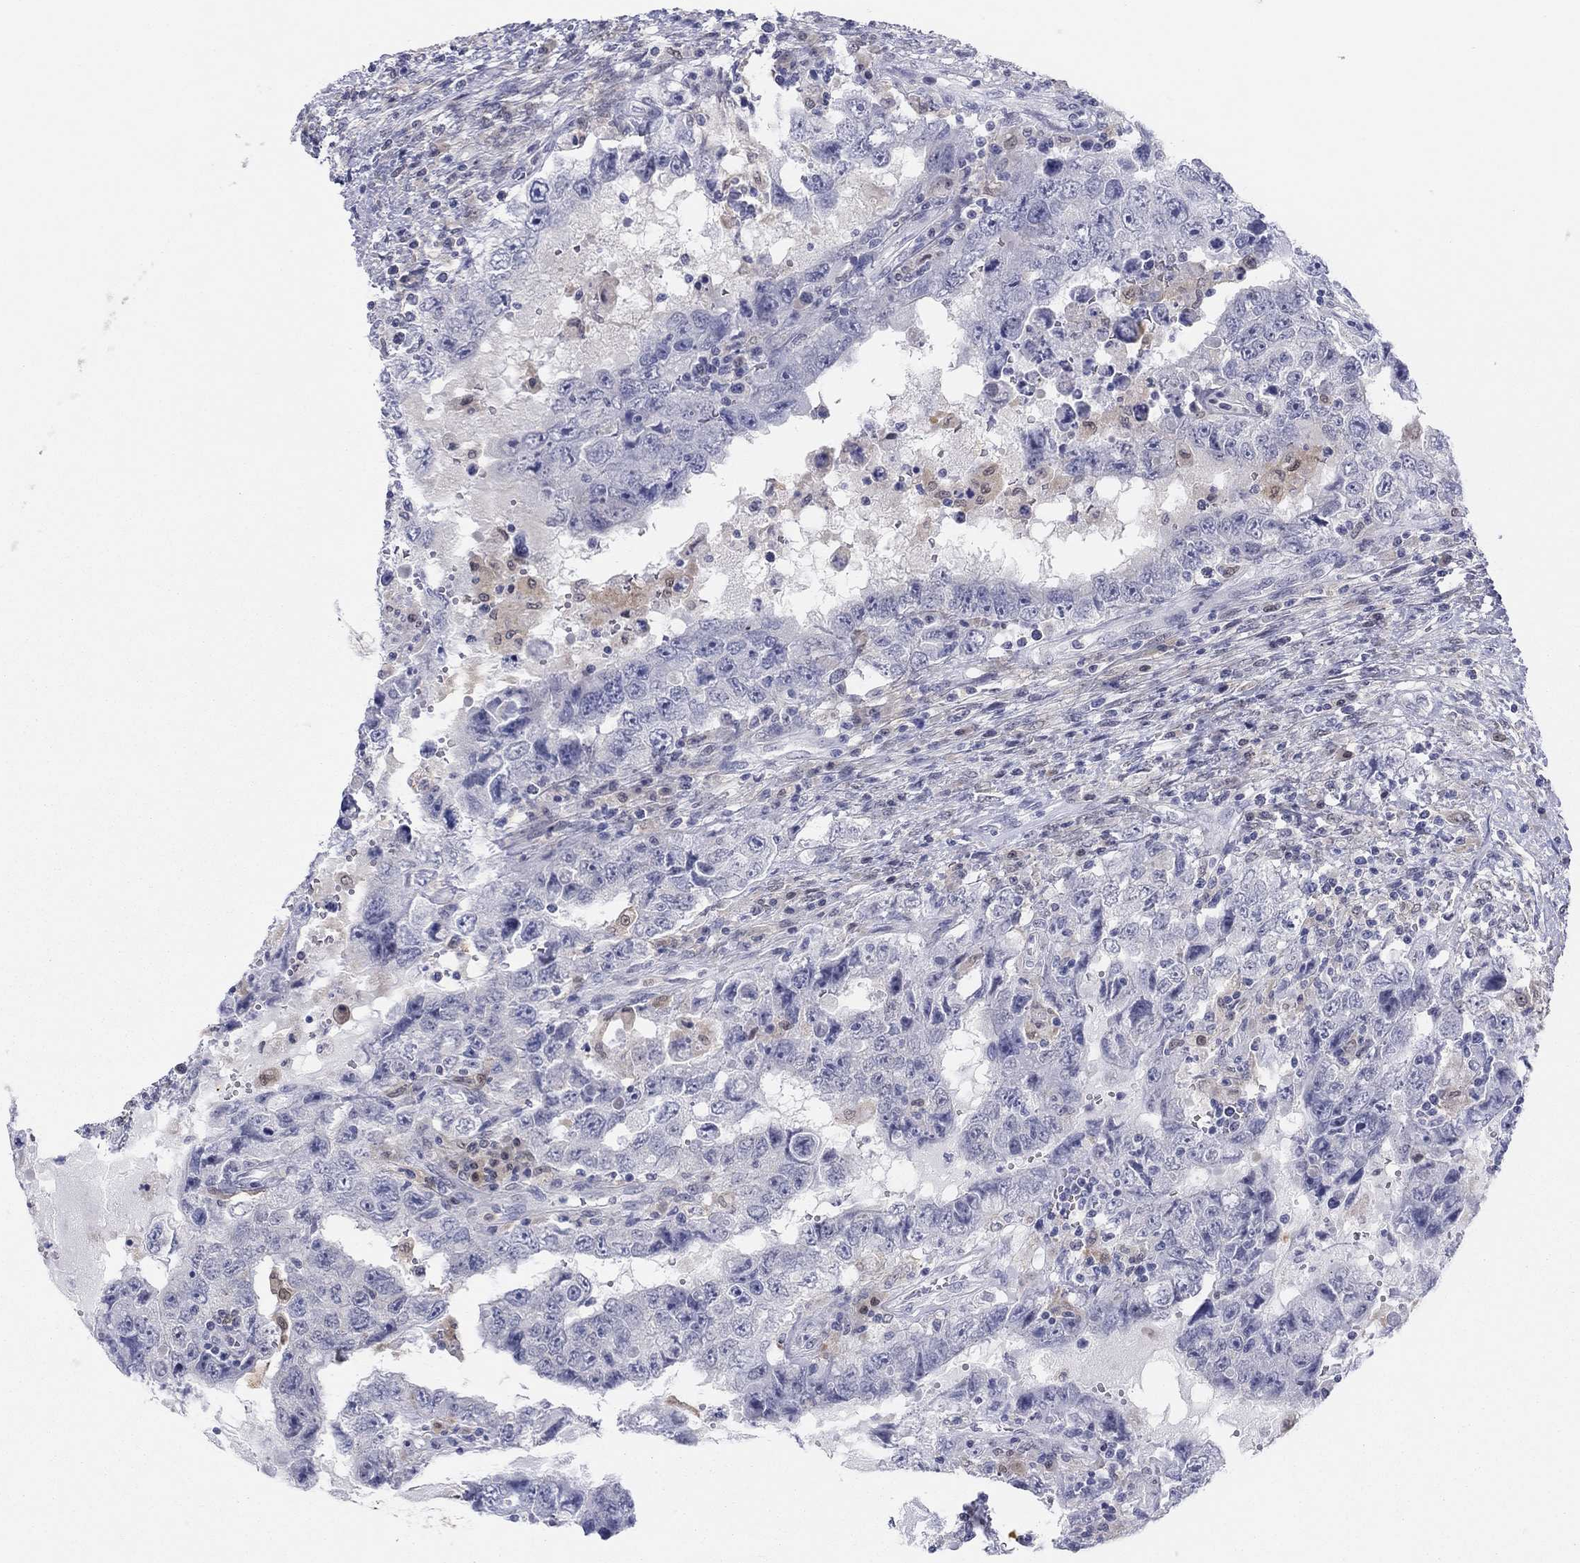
{"staining": {"intensity": "negative", "quantity": "none", "location": "none"}, "tissue": "testis cancer", "cell_type": "Tumor cells", "image_type": "cancer", "snomed": [{"axis": "morphology", "description": "Carcinoma, Embryonal, NOS"}, {"axis": "topography", "description": "Testis"}], "caption": "Tumor cells are negative for protein expression in human testis cancer.", "gene": "PDXK", "patient": {"sex": "male", "age": 26}}